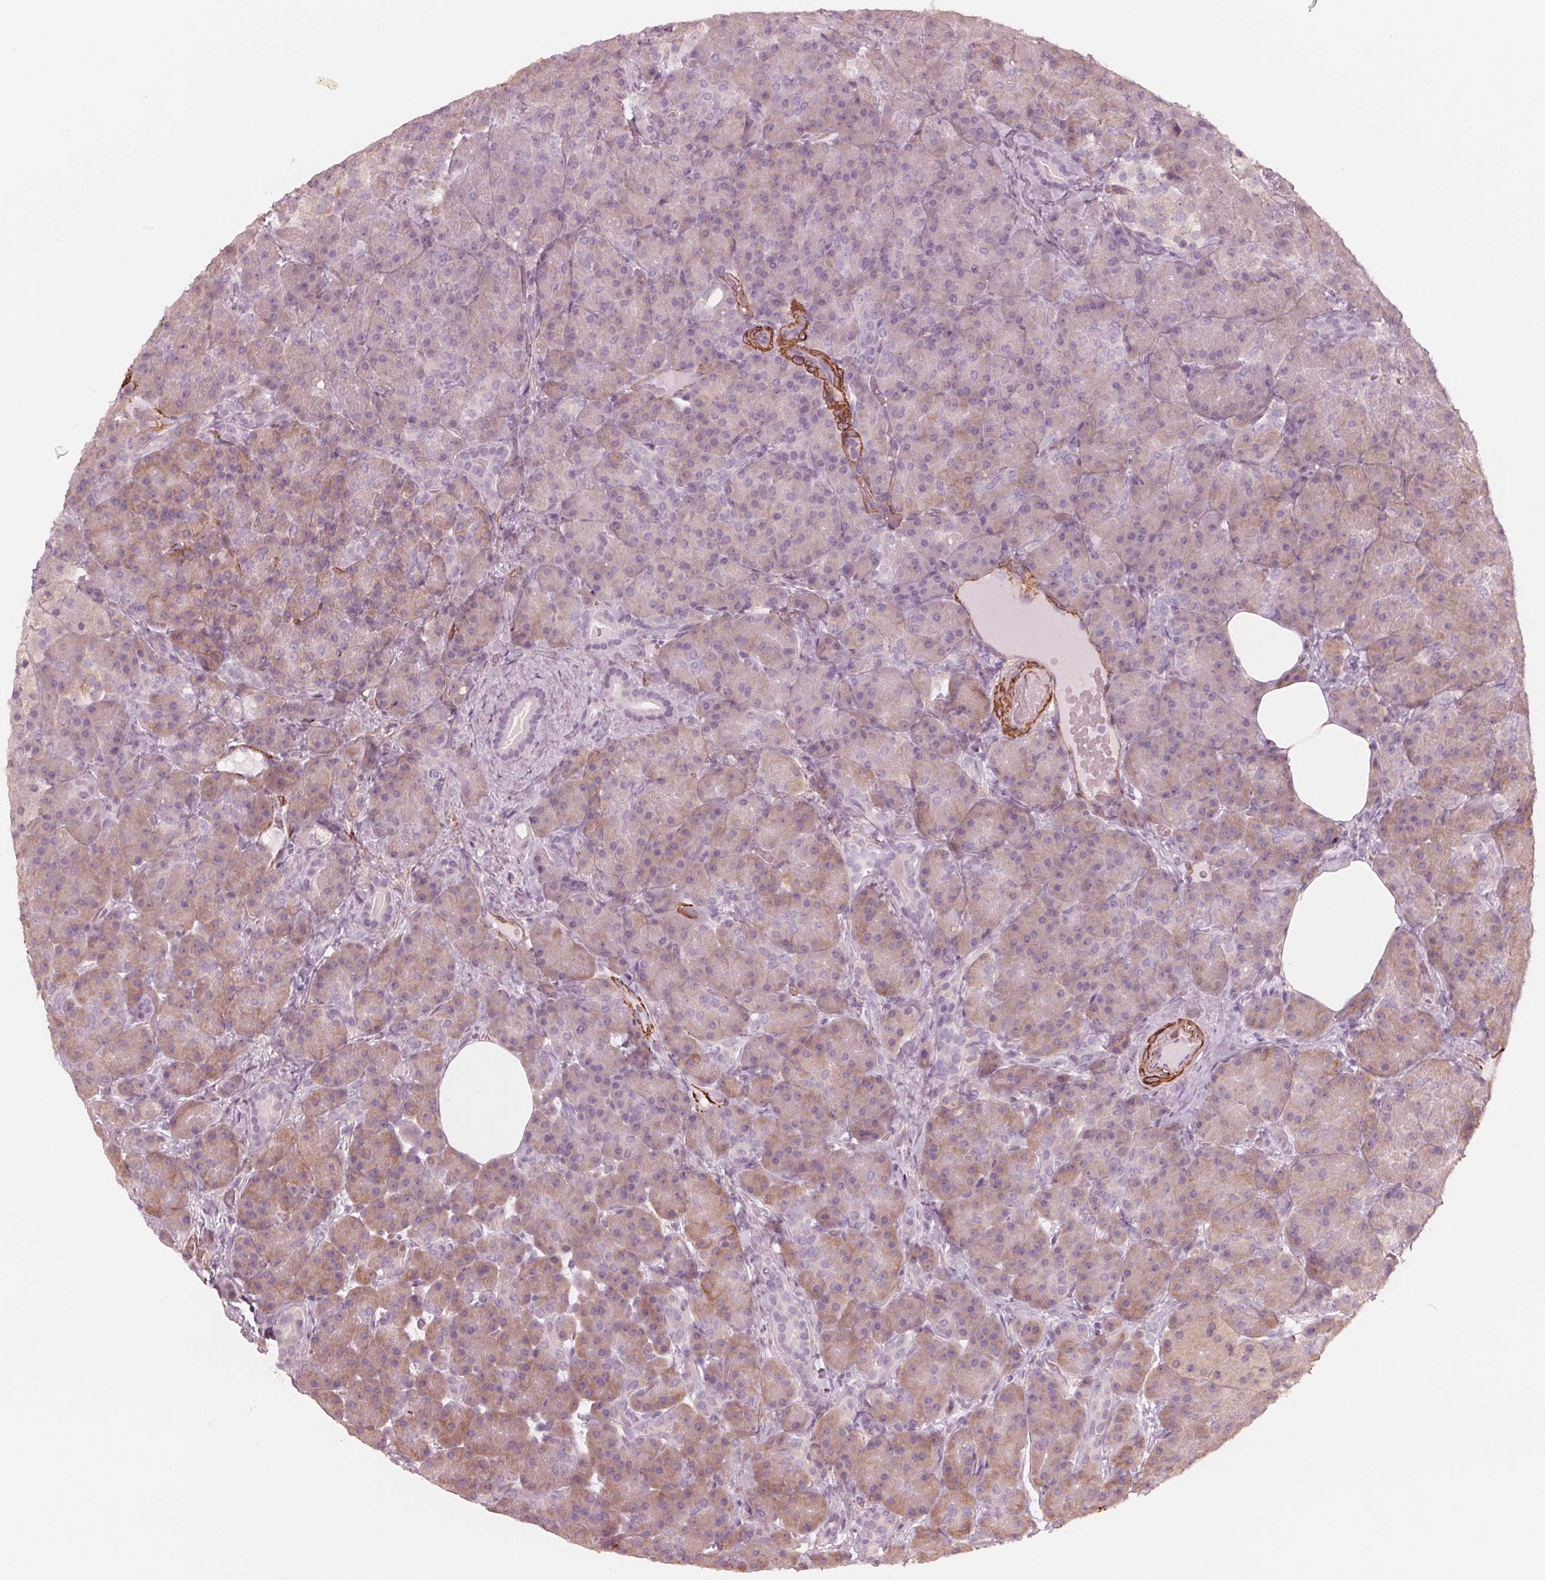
{"staining": {"intensity": "weak", "quantity": "25%-75%", "location": "cytoplasmic/membranous"}, "tissue": "pancreas", "cell_type": "Exocrine glandular cells", "image_type": "normal", "snomed": [{"axis": "morphology", "description": "Normal tissue, NOS"}, {"axis": "topography", "description": "Pancreas"}], "caption": "About 25%-75% of exocrine glandular cells in normal human pancreas display weak cytoplasmic/membranous protein expression as visualized by brown immunohistochemical staining.", "gene": "MIER3", "patient": {"sex": "male", "age": 57}}